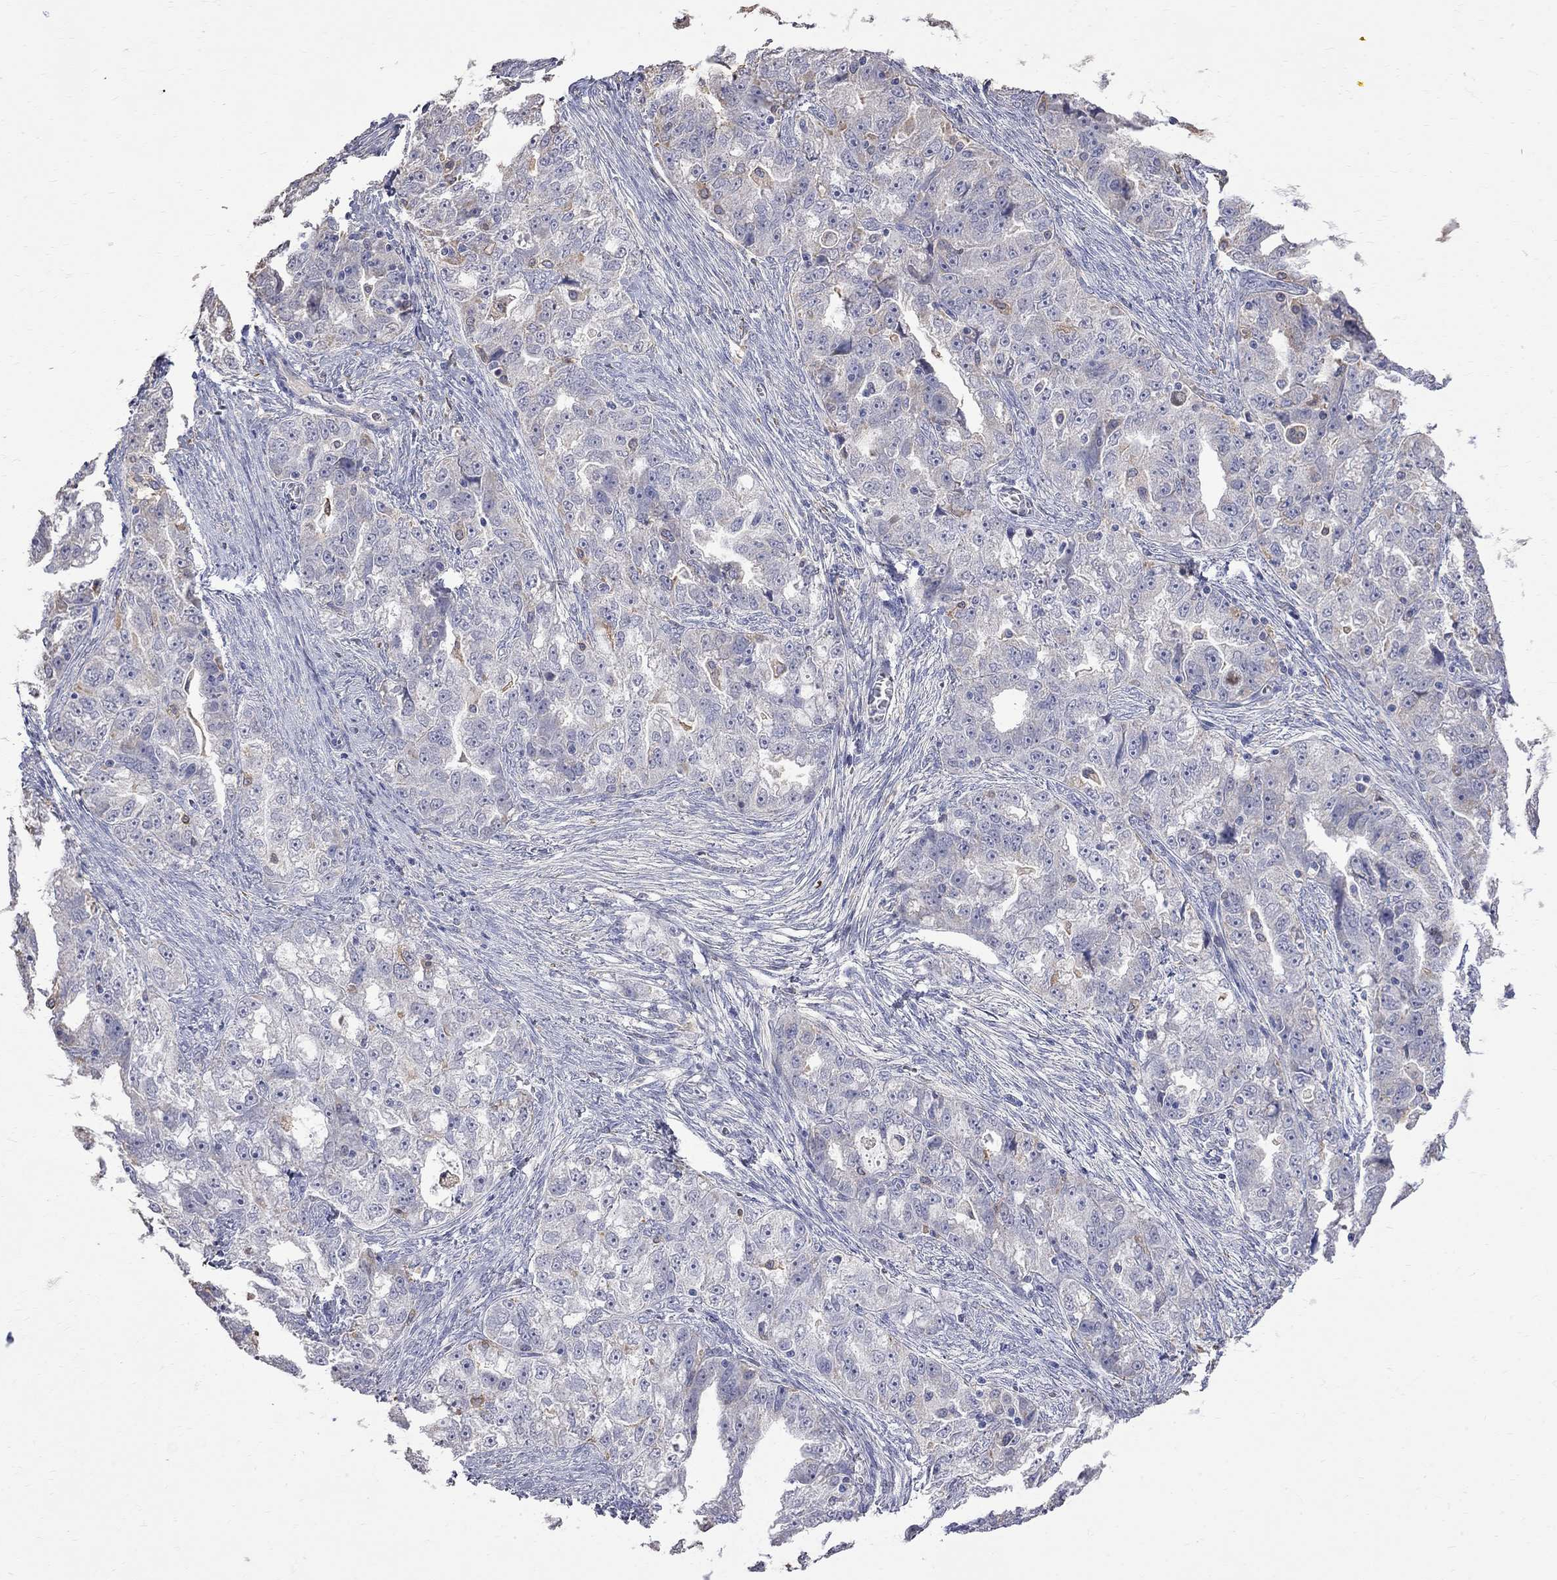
{"staining": {"intensity": "negative", "quantity": "none", "location": "none"}, "tissue": "ovarian cancer", "cell_type": "Tumor cells", "image_type": "cancer", "snomed": [{"axis": "morphology", "description": "Cystadenocarcinoma, serous, NOS"}, {"axis": "topography", "description": "Ovary"}], "caption": "Immunohistochemistry photomicrograph of human ovarian cancer (serous cystadenocarcinoma) stained for a protein (brown), which demonstrates no positivity in tumor cells. Nuclei are stained in blue.", "gene": "CKAP2", "patient": {"sex": "female", "age": 51}}